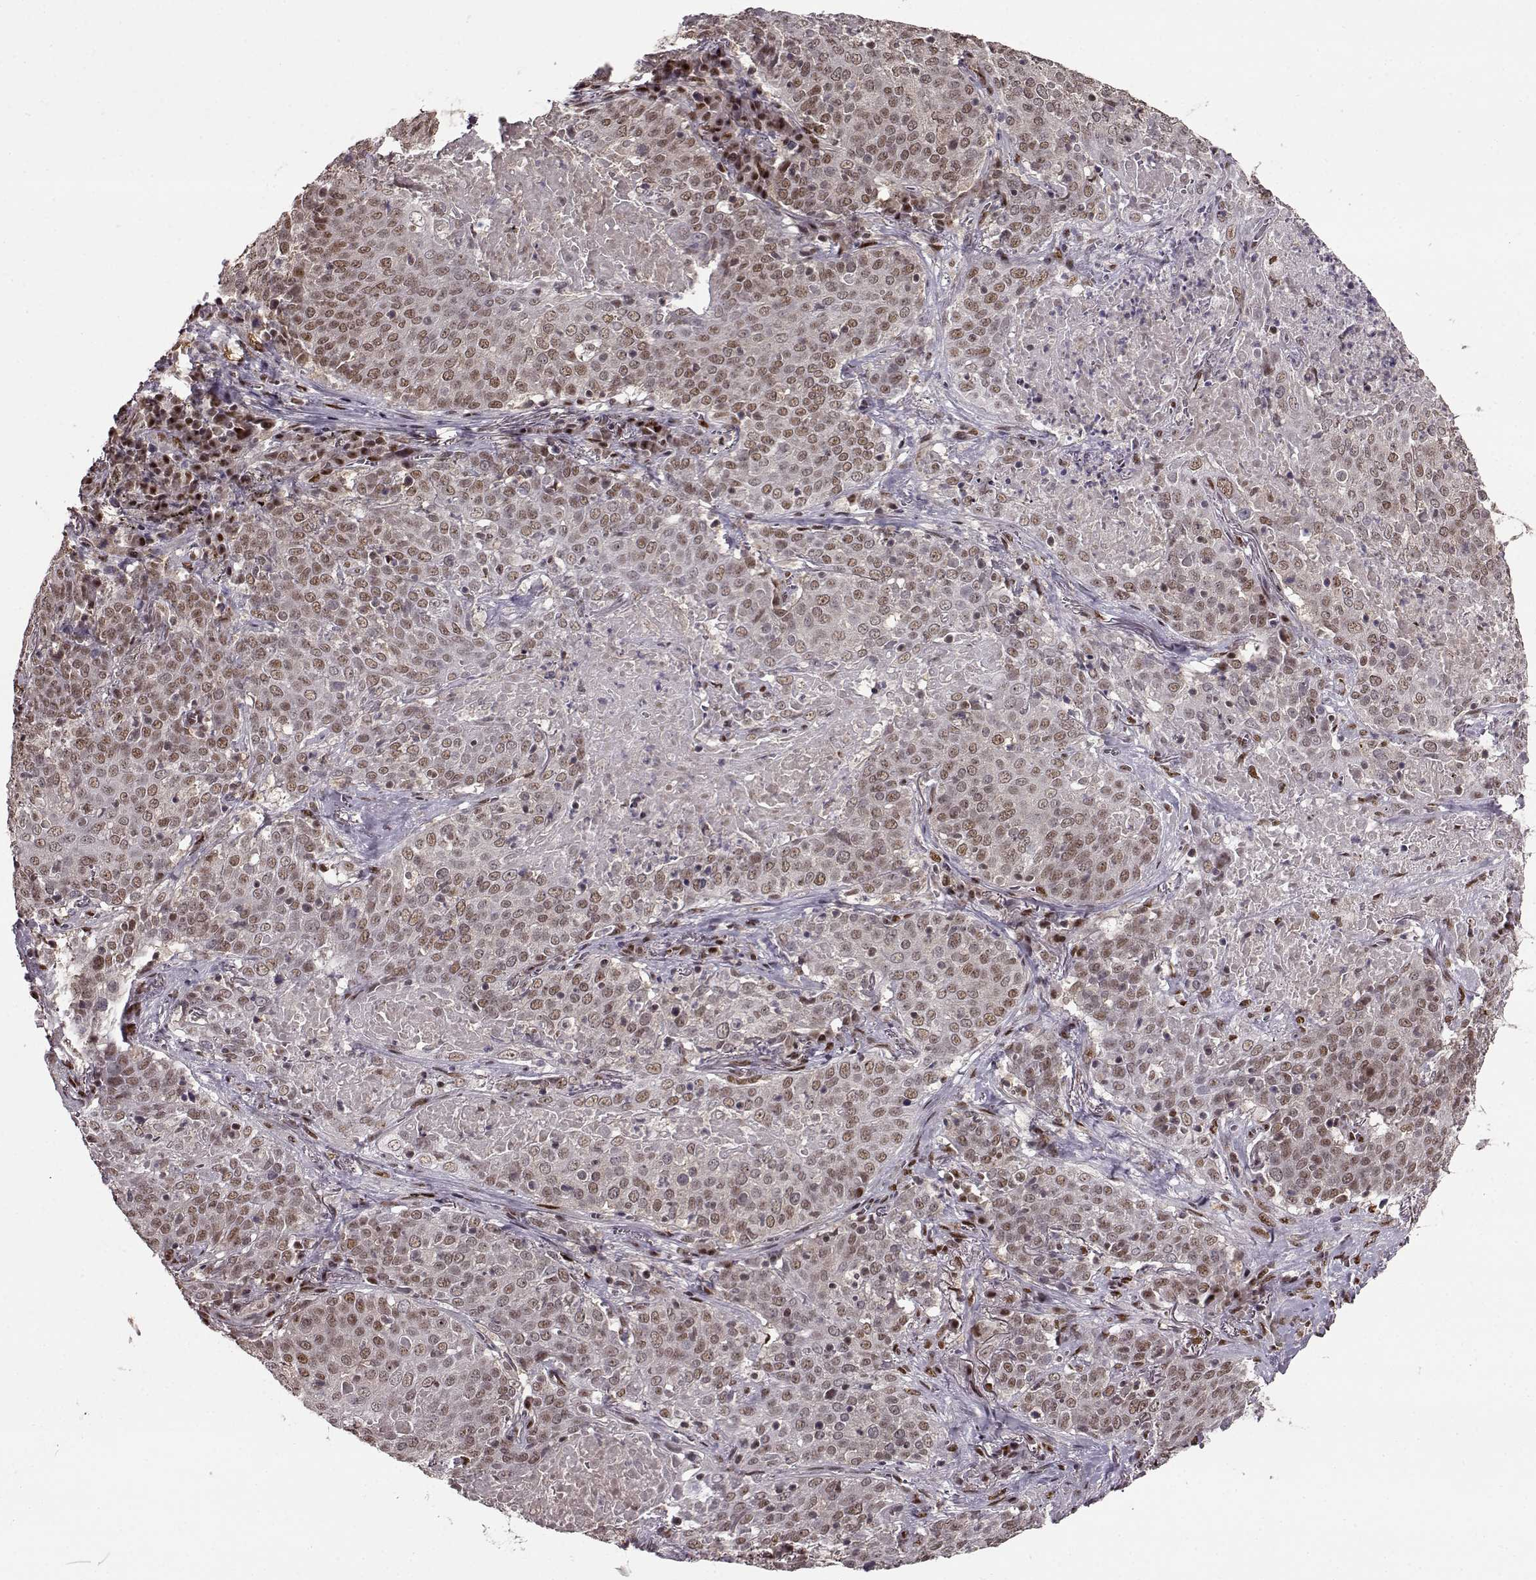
{"staining": {"intensity": "weak", "quantity": ">75%", "location": "nuclear"}, "tissue": "lung cancer", "cell_type": "Tumor cells", "image_type": "cancer", "snomed": [{"axis": "morphology", "description": "Squamous cell carcinoma, NOS"}, {"axis": "topography", "description": "Lung"}], "caption": "DAB immunohistochemical staining of squamous cell carcinoma (lung) demonstrates weak nuclear protein expression in about >75% of tumor cells. The staining was performed using DAB, with brown indicating positive protein expression. Nuclei are stained blue with hematoxylin.", "gene": "FTO", "patient": {"sex": "male", "age": 82}}